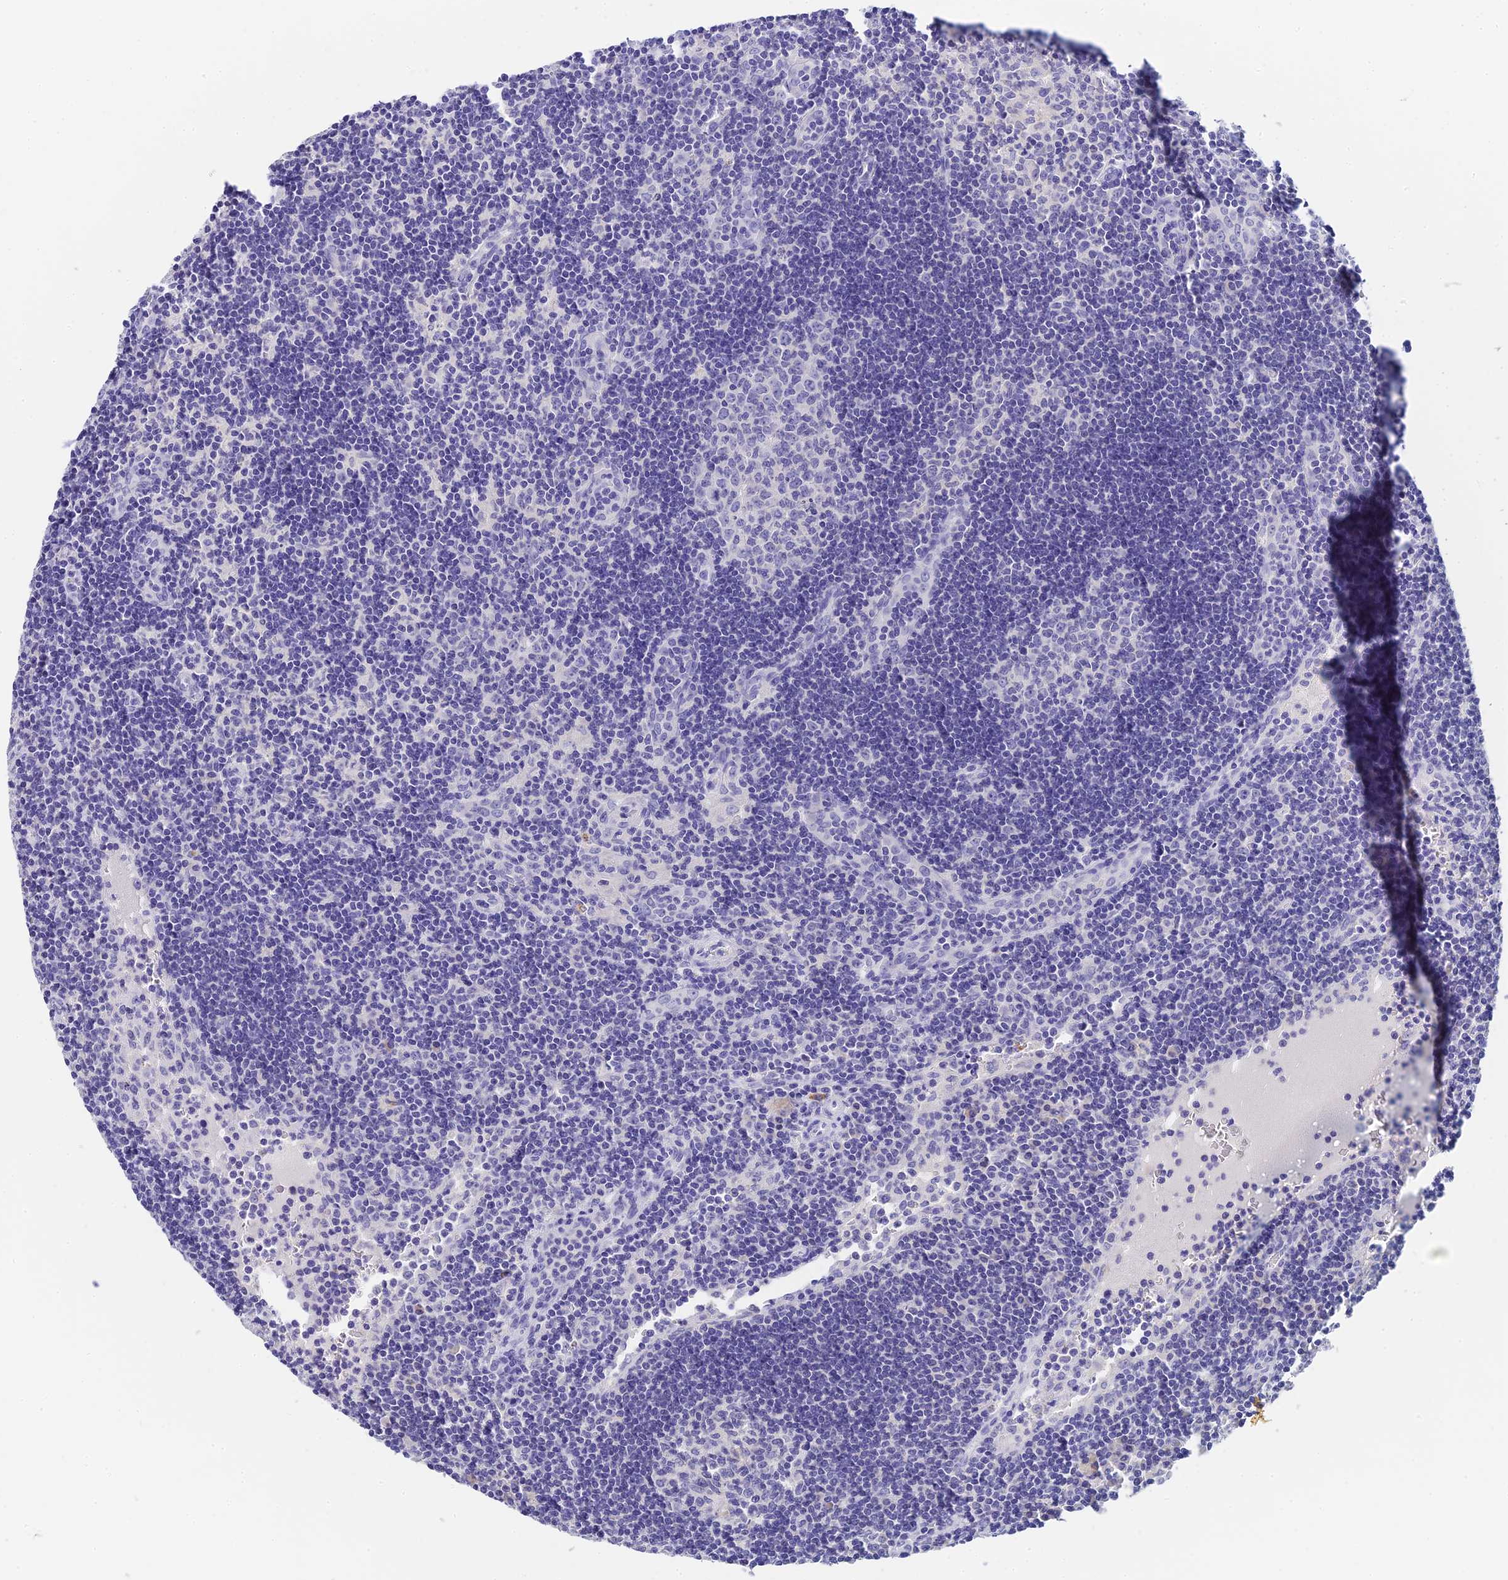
{"staining": {"intensity": "negative", "quantity": "none", "location": "none"}, "tissue": "lymph node", "cell_type": "Germinal center cells", "image_type": "normal", "snomed": [{"axis": "morphology", "description": "Normal tissue, NOS"}, {"axis": "topography", "description": "Lymph node"}], "caption": "Protein analysis of unremarkable lymph node shows no significant staining in germinal center cells.", "gene": "C12orf29", "patient": {"sex": "female", "age": 32}}